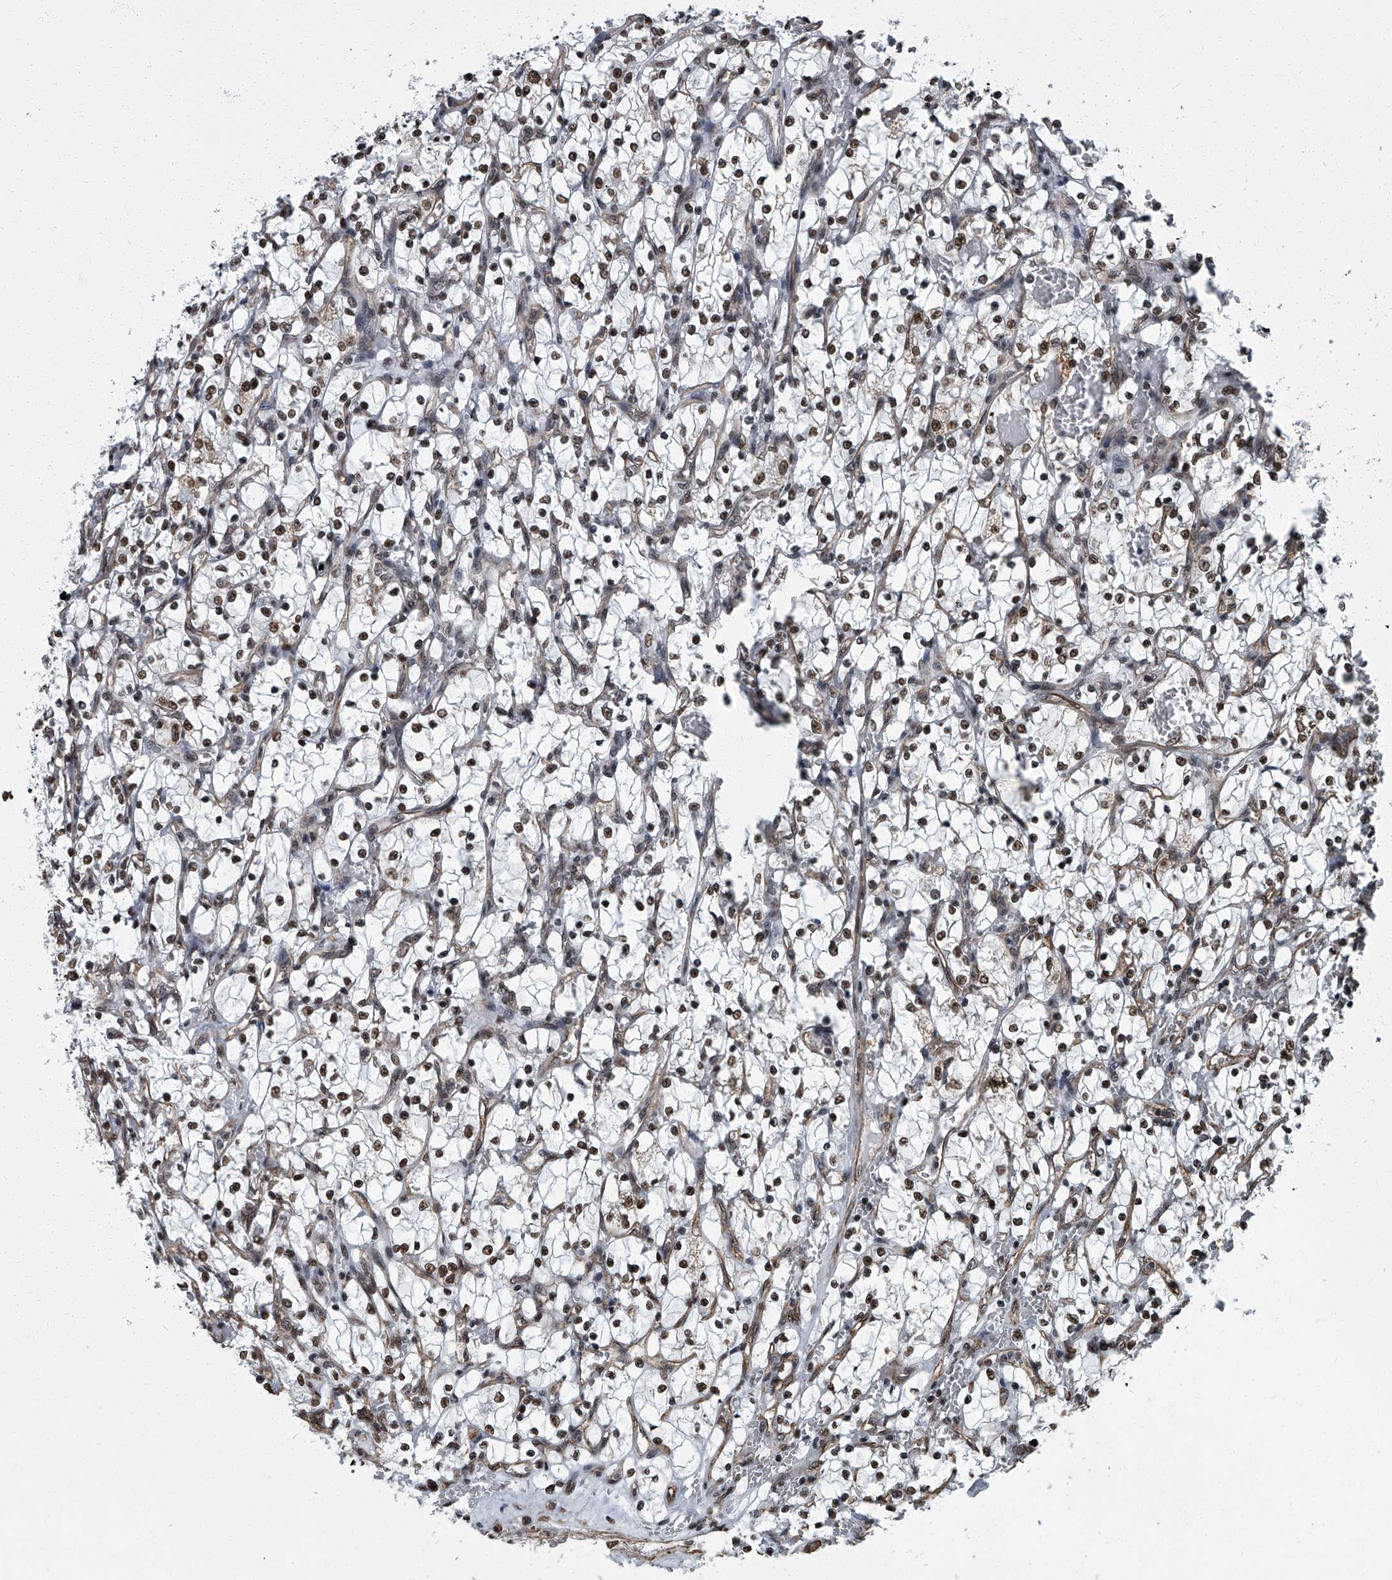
{"staining": {"intensity": "moderate", "quantity": "25%-75%", "location": "nuclear"}, "tissue": "renal cancer", "cell_type": "Tumor cells", "image_type": "cancer", "snomed": [{"axis": "morphology", "description": "Adenocarcinoma, NOS"}, {"axis": "topography", "description": "Kidney"}], "caption": "Immunohistochemical staining of renal cancer displays medium levels of moderate nuclear protein expression in approximately 25%-75% of tumor cells. (Stains: DAB in brown, nuclei in blue, Microscopy: brightfield microscopy at high magnification).", "gene": "ZNF518B", "patient": {"sex": "female", "age": 69}}